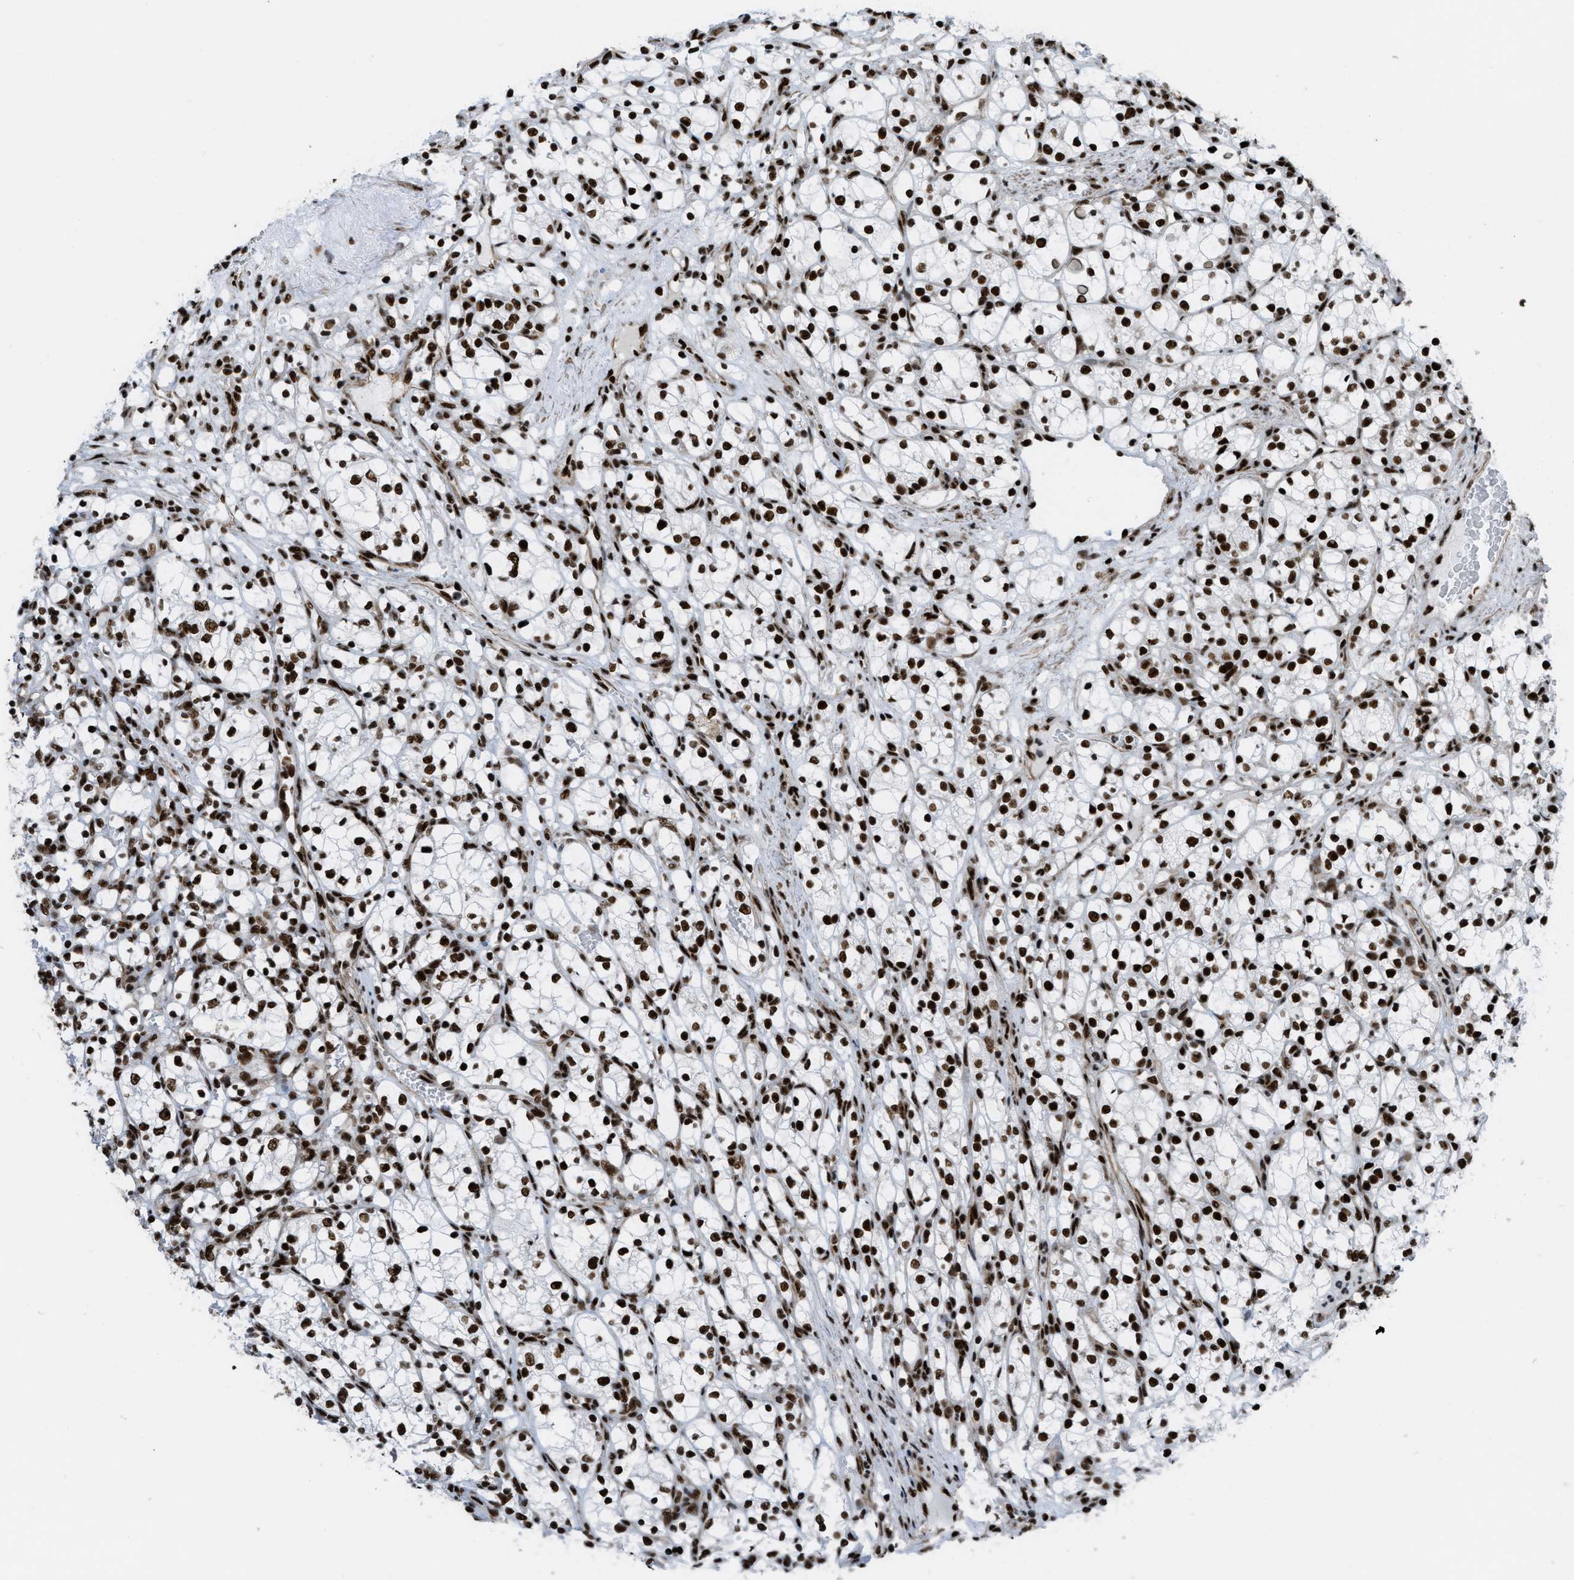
{"staining": {"intensity": "strong", "quantity": ">75%", "location": "nuclear"}, "tissue": "renal cancer", "cell_type": "Tumor cells", "image_type": "cancer", "snomed": [{"axis": "morphology", "description": "Adenocarcinoma, NOS"}, {"axis": "topography", "description": "Kidney"}], "caption": "This image displays immunohistochemistry (IHC) staining of renal cancer, with high strong nuclear positivity in about >75% of tumor cells.", "gene": "ZNF207", "patient": {"sex": "female", "age": 69}}